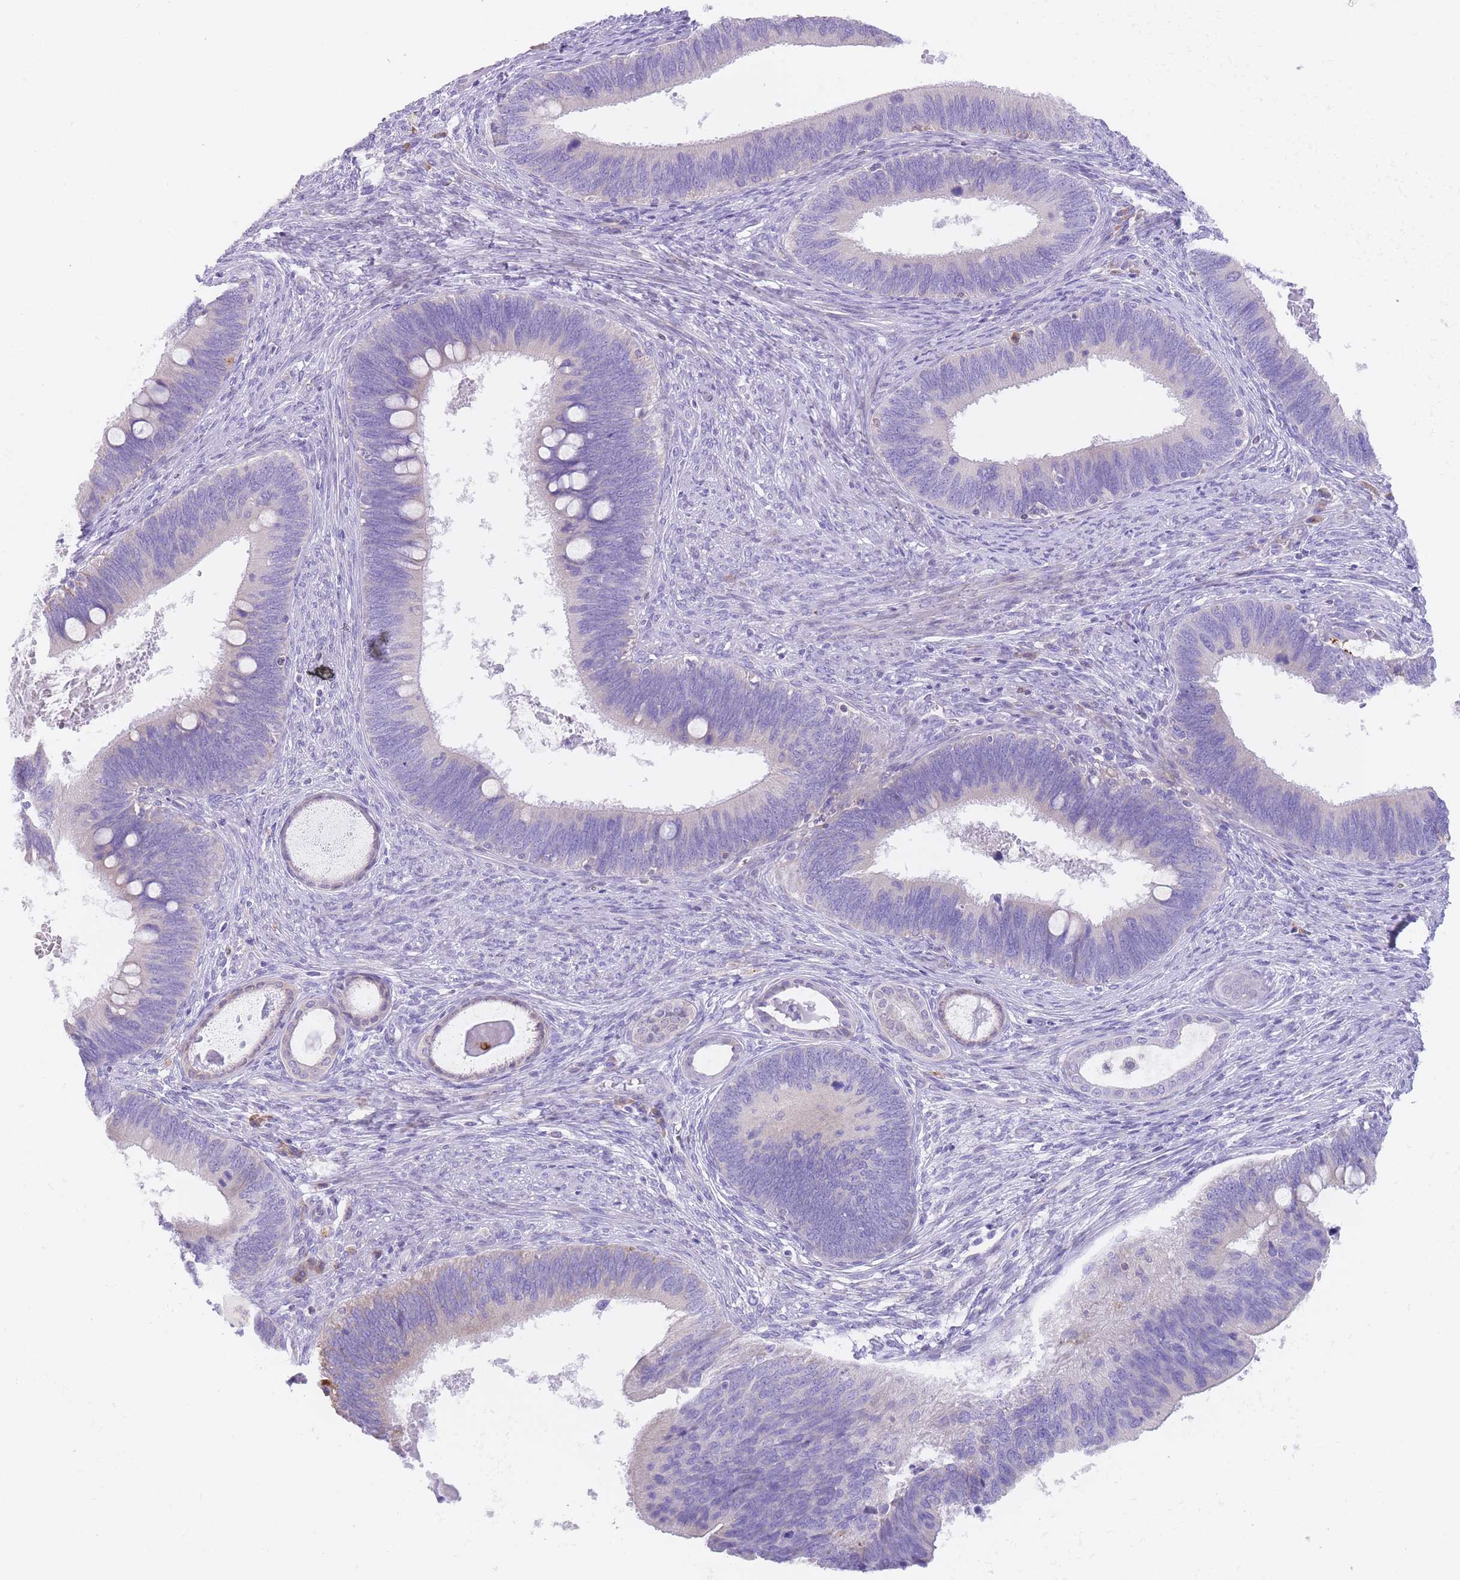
{"staining": {"intensity": "negative", "quantity": "none", "location": "none"}, "tissue": "cervical cancer", "cell_type": "Tumor cells", "image_type": "cancer", "snomed": [{"axis": "morphology", "description": "Adenocarcinoma, NOS"}, {"axis": "topography", "description": "Cervix"}], "caption": "Immunohistochemistry (IHC) micrograph of neoplastic tissue: human cervical adenocarcinoma stained with DAB exhibits no significant protein positivity in tumor cells.", "gene": "QTRT1", "patient": {"sex": "female", "age": 42}}